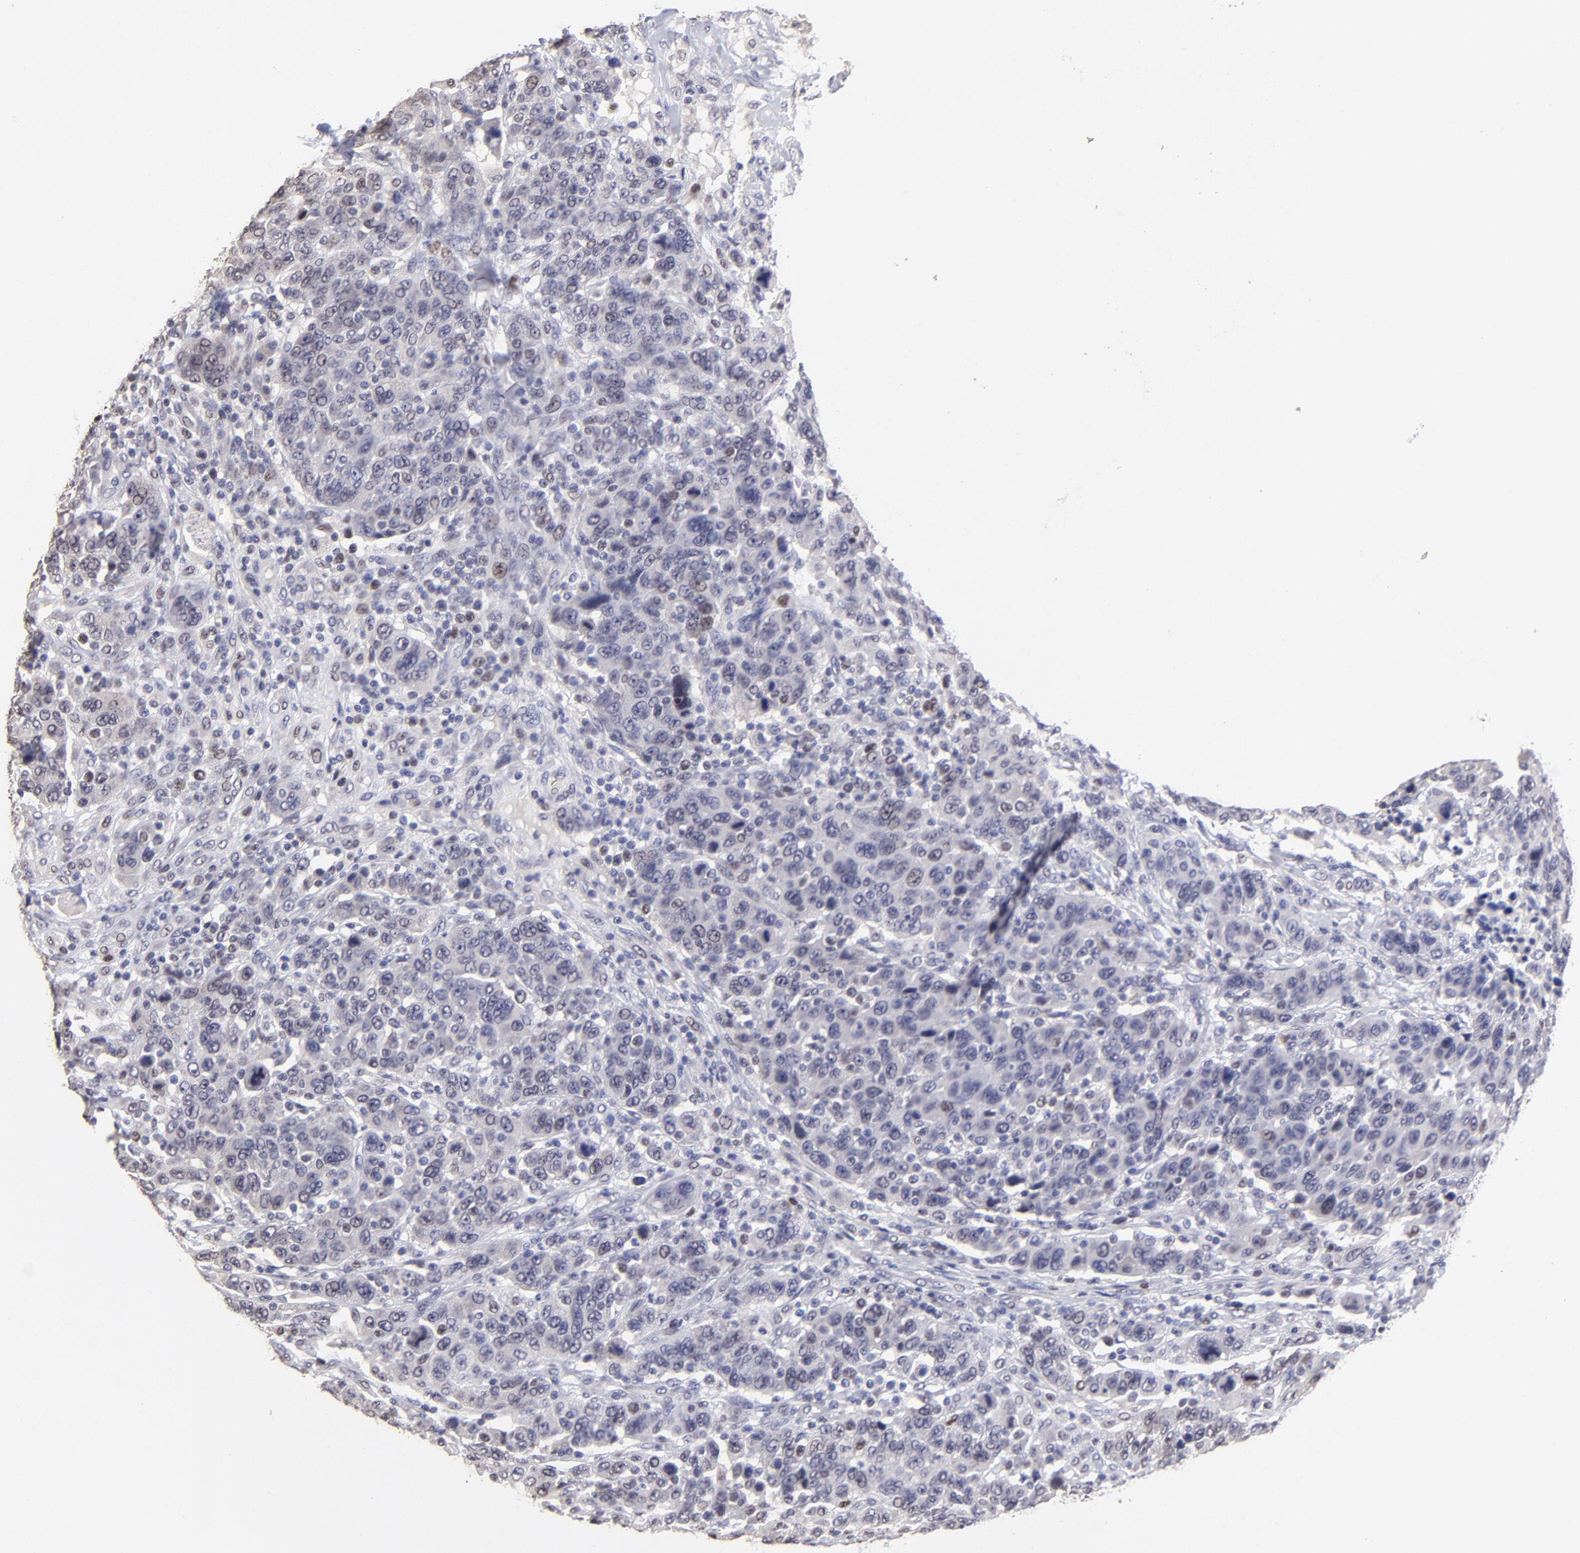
{"staining": {"intensity": "weak", "quantity": "<25%", "location": "nuclear"}, "tissue": "breast cancer", "cell_type": "Tumor cells", "image_type": "cancer", "snomed": [{"axis": "morphology", "description": "Duct carcinoma"}, {"axis": "topography", "description": "Breast"}], "caption": "Immunohistochemistry micrograph of neoplastic tissue: human infiltrating ductal carcinoma (breast) stained with DAB (3,3'-diaminobenzidine) shows no significant protein staining in tumor cells.", "gene": "DNMT1", "patient": {"sex": "female", "age": 37}}